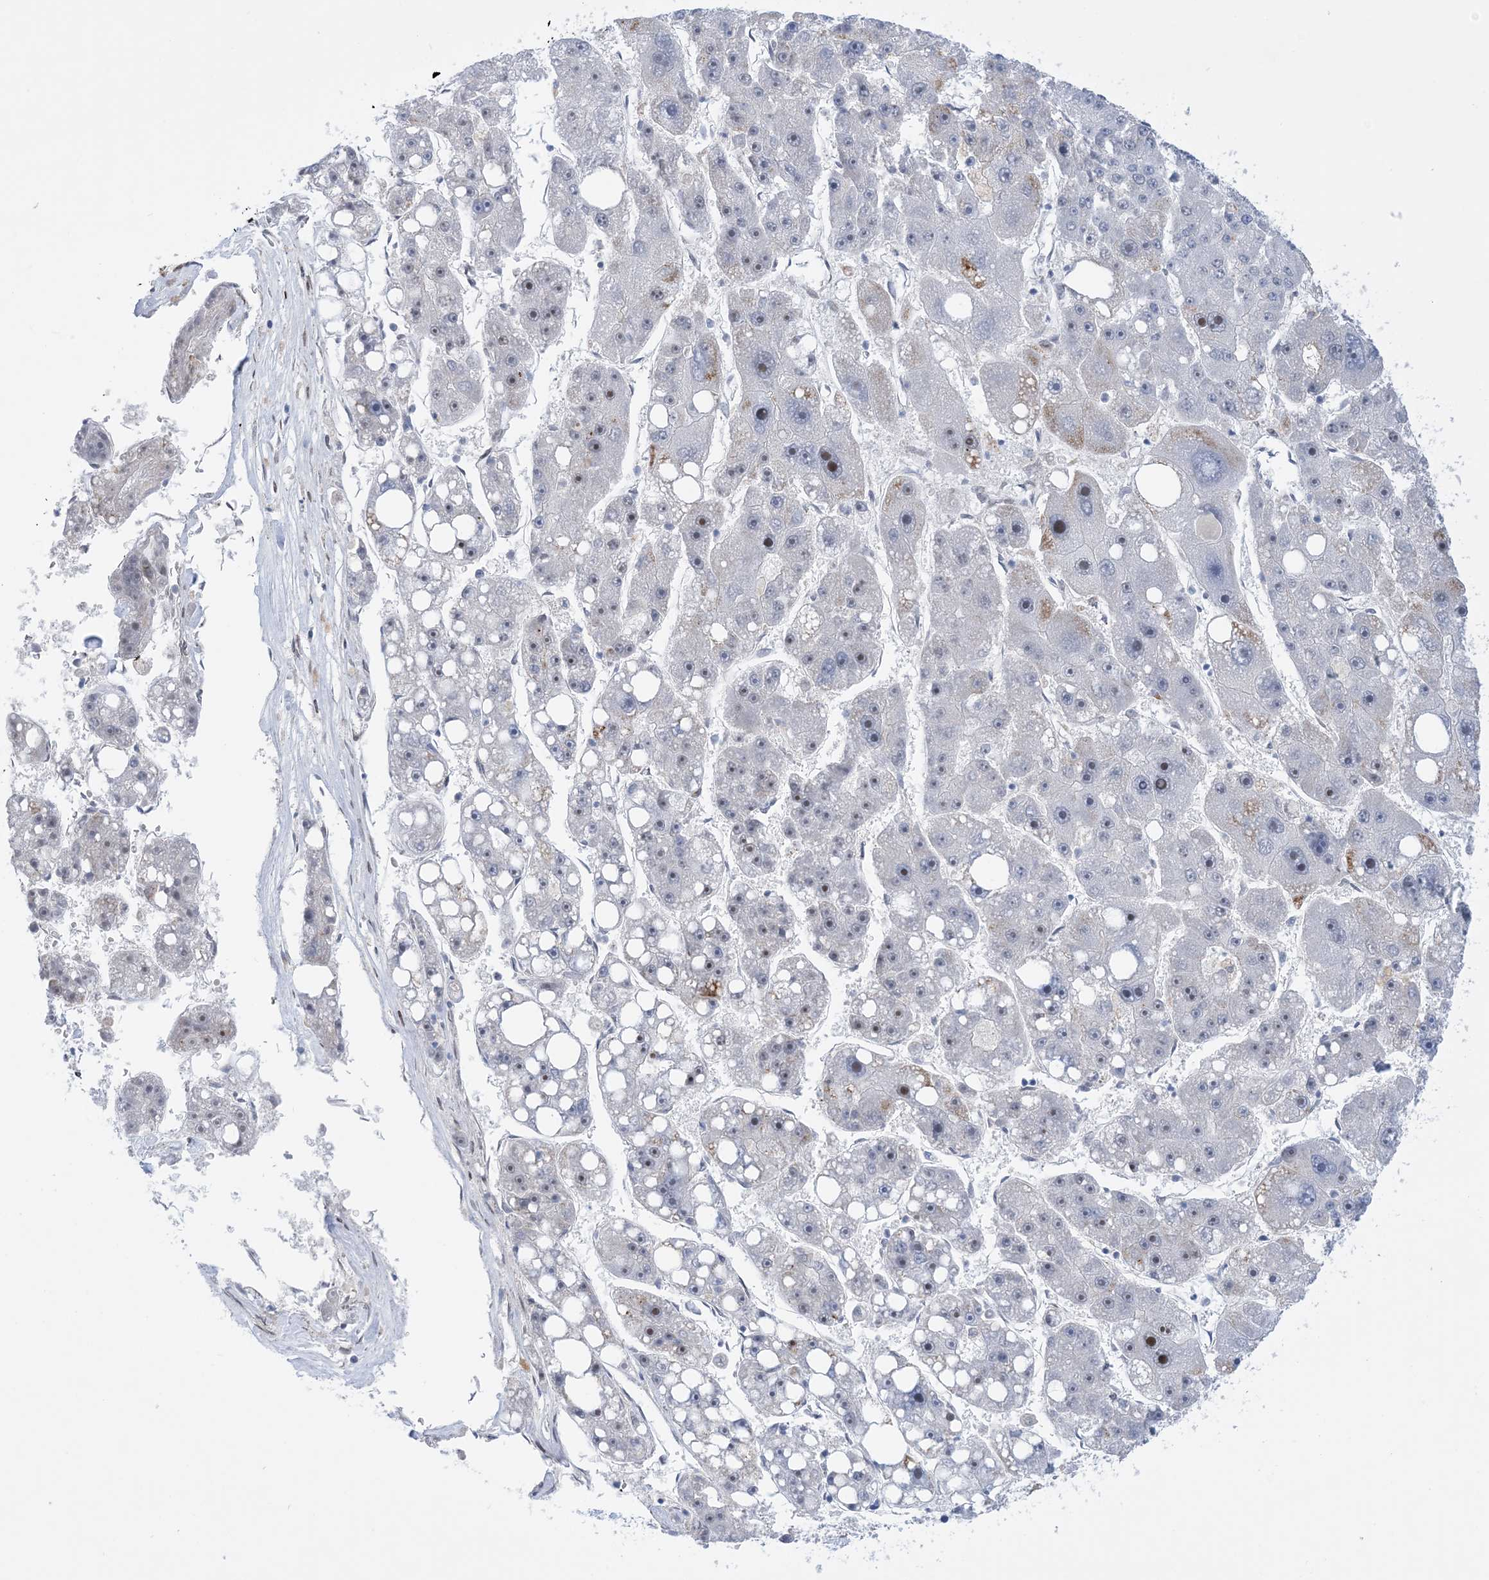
{"staining": {"intensity": "moderate", "quantity": "<25%", "location": "nuclear"}, "tissue": "liver cancer", "cell_type": "Tumor cells", "image_type": "cancer", "snomed": [{"axis": "morphology", "description": "Carcinoma, Hepatocellular, NOS"}, {"axis": "topography", "description": "Liver"}], "caption": "Moderate nuclear expression is present in about <25% of tumor cells in liver hepatocellular carcinoma.", "gene": "TSPYL1", "patient": {"sex": "female", "age": 61}}